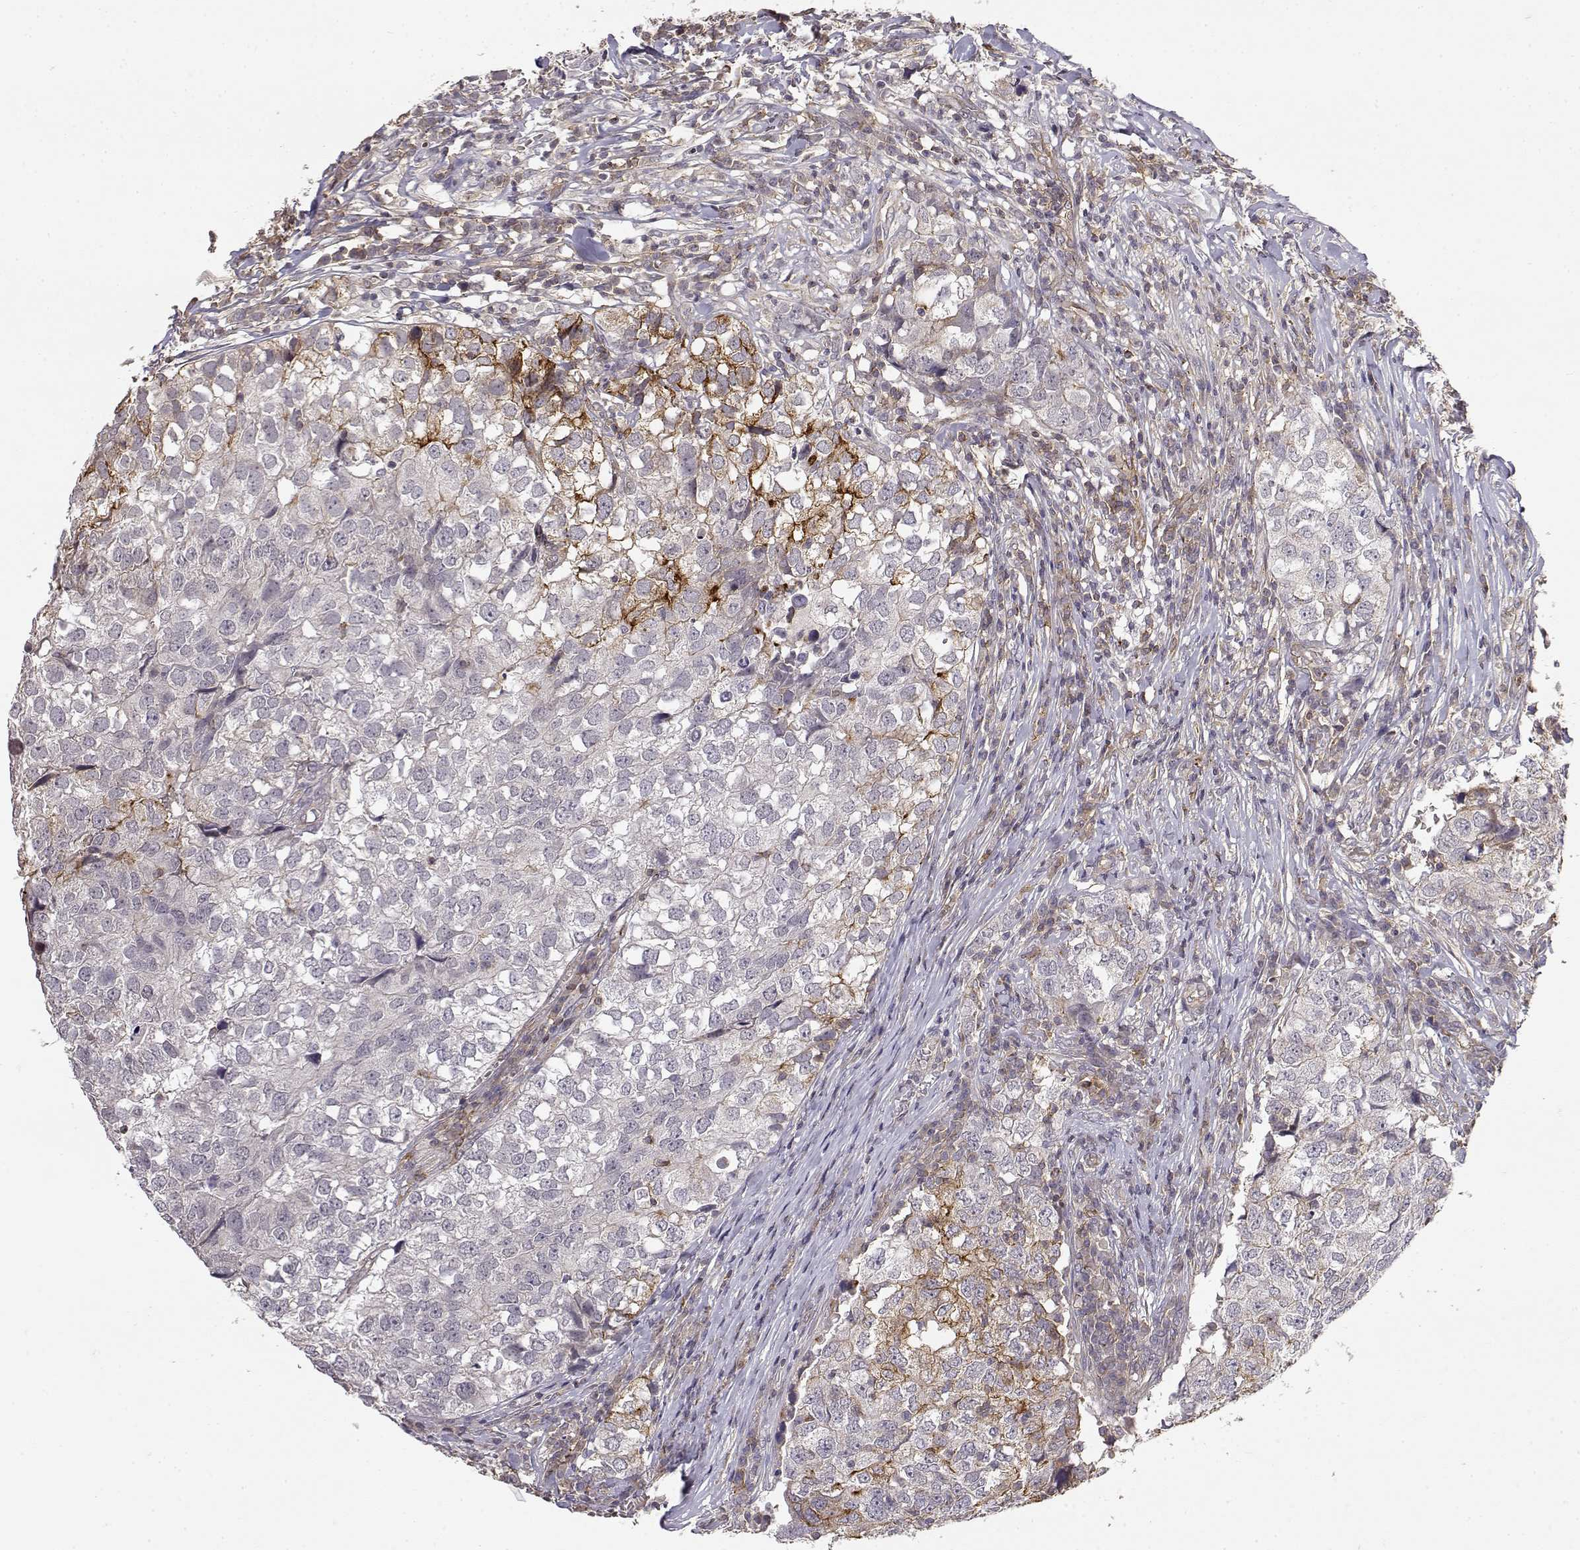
{"staining": {"intensity": "strong", "quantity": "<25%", "location": "cytoplasmic/membranous"}, "tissue": "breast cancer", "cell_type": "Tumor cells", "image_type": "cancer", "snomed": [{"axis": "morphology", "description": "Duct carcinoma"}, {"axis": "topography", "description": "Breast"}], "caption": "Intraductal carcinoma (breast) stained with a protein marker demonstrates strong staining in tumor cells.", "gene": "IFITM1", "patient": {"sex": "female", "age": 30}}